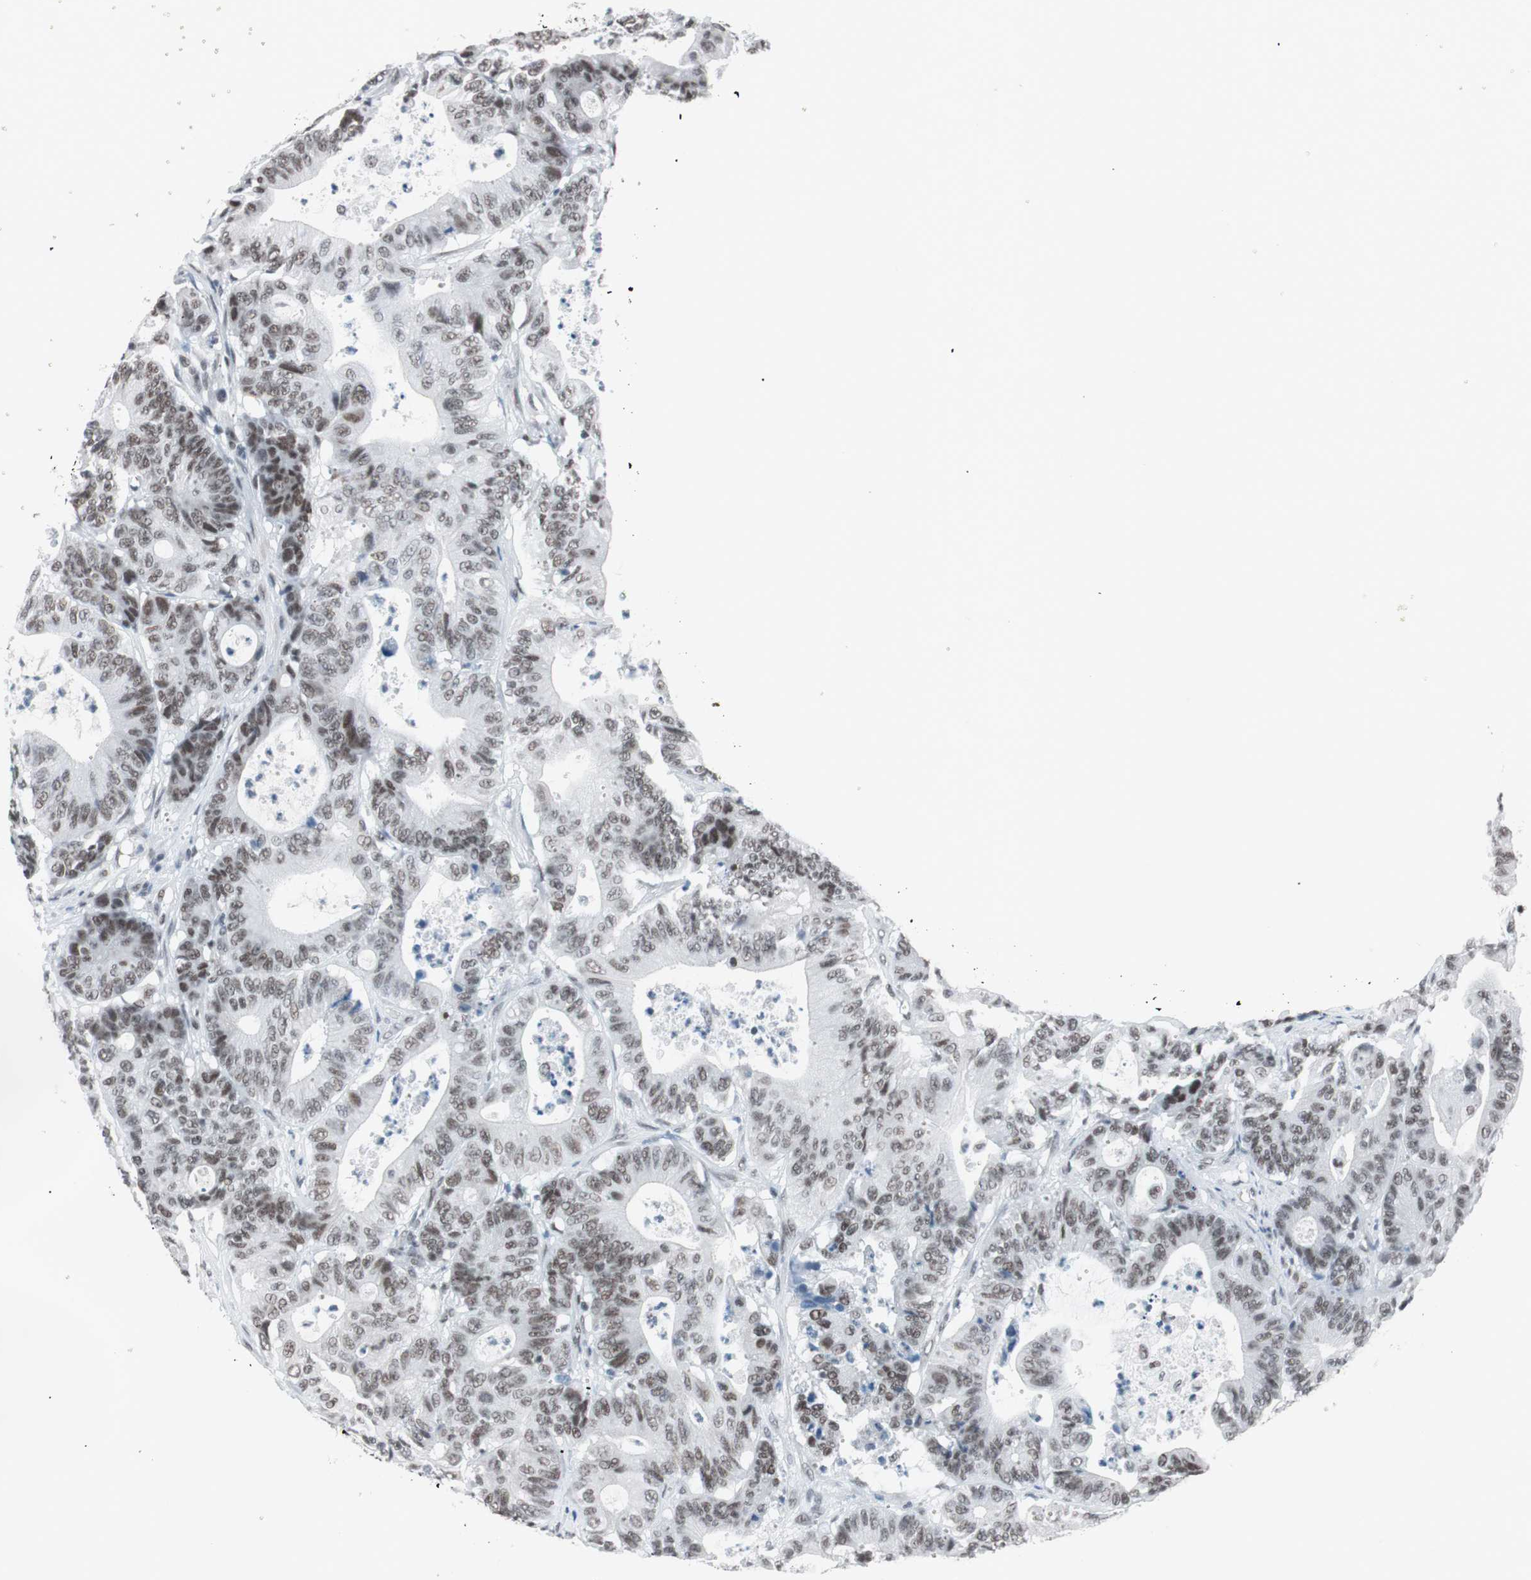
{"staining": {"intensity": "moderate", "quantity": ">75%", "location": "nuclear"}, "tissue": "colorectal cancer", "cell_type": "Tumor cells", "image_type": "cancer", "snomed": [{"axis": "morphology", "description": "Adenocarcinoma, NOS"}, {"axis": "topography", "description": "Colon"}], "caption": "Human adenocarcinoma (colorectal) stained with a protein marker reveals moderate staining in tumor cells.", "gene": "ARID1A", "patient": {"sex": "female", "age": 84}}